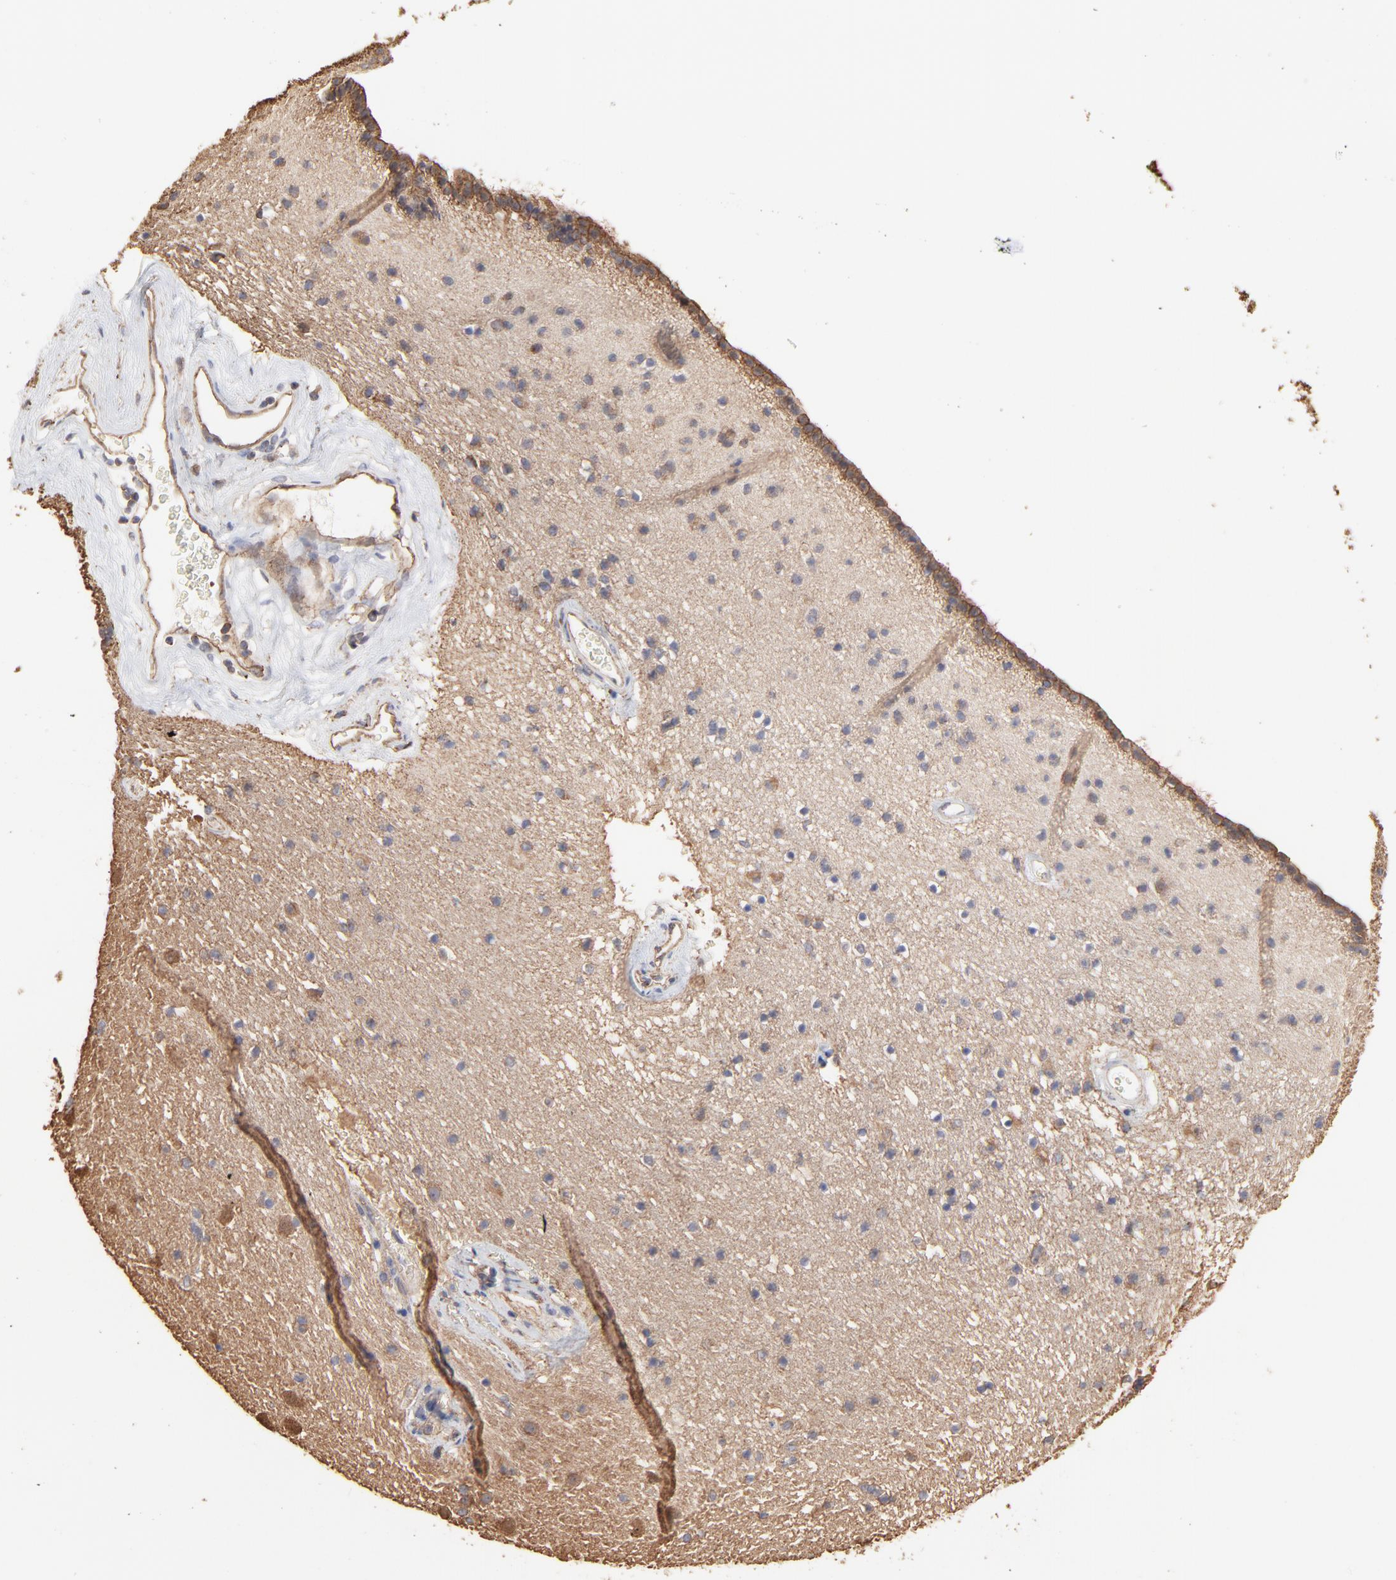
{"staining": {"intensity": "weak", "quantity": "<25%", "location": "cytoplasmic/membranous"}, "tissue": "caudate", "cell_type": "Glial cells", "image_type": "normal", "snomed": [{"axis": "morphology", "description": "Normal tissue, NOS"}, {"axis": "topography", "description": "Lateral ventricle wall"}], "caption": "This photomicrograph is of unremarkable caudate stained with immunohistochemistry to label a protein in brown with the nuclei are counter-stained blue. There is no staining in glial cells. (DAB IHC visualized using brightfield microscopy, high magnification).", "gene": "ARMT1", "patient": {"sex": "male", "age": 45}}